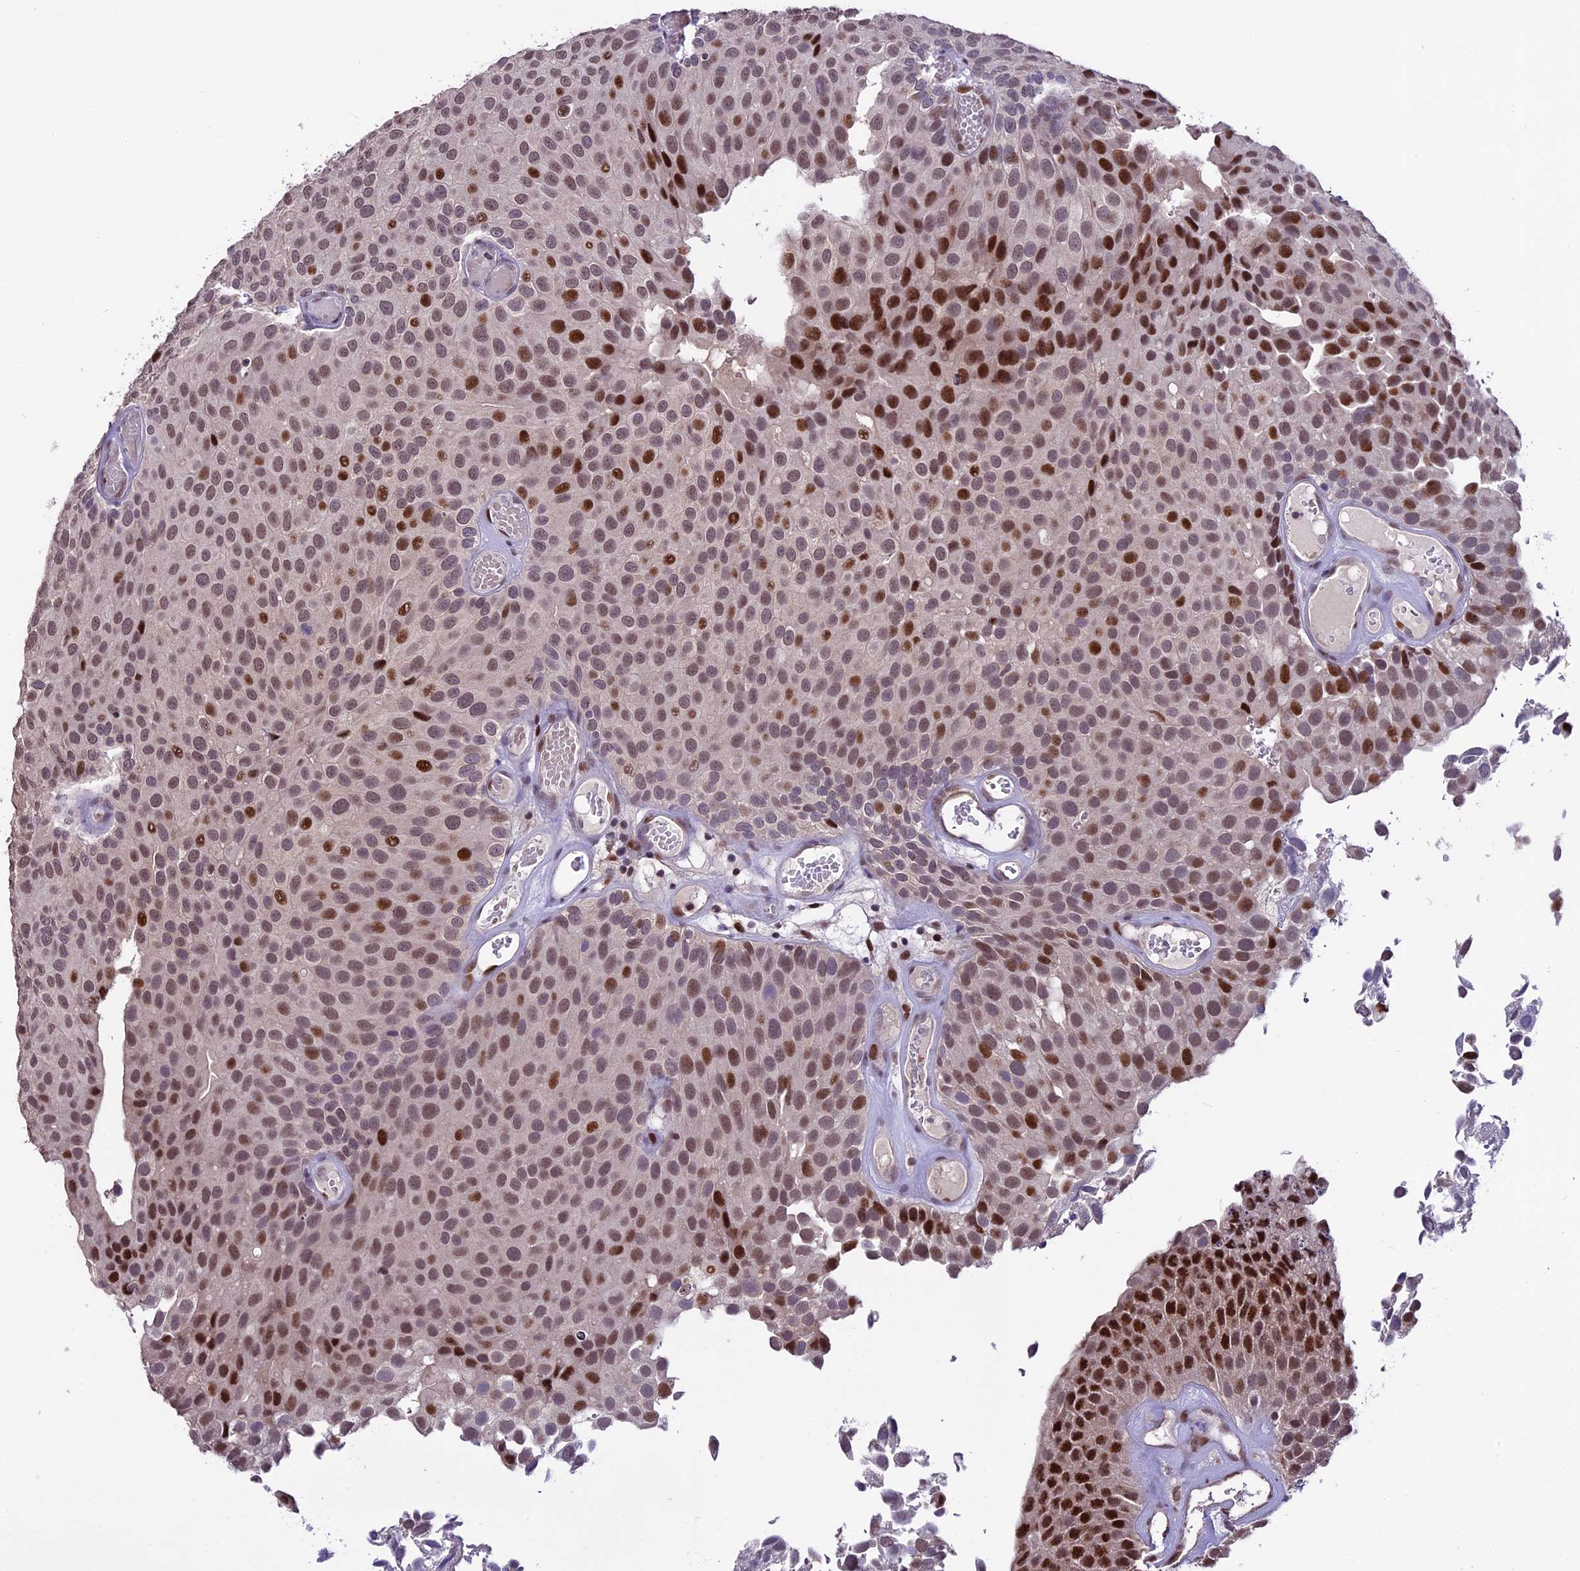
{"staining": {"intensity": "strong", "quantity": "25%-75%", "location": "nuclear"}, "tissue": "urothelial cancer", "cell_type": "Tumor cells", "image_type": "cancer", "snomed": [{"axis": "morphology", "description": "Urothelial carcinoma, Low grade"}, {"axis": "topography", "description": "Urinary bladder"}], "caption": "Urothelial cancer was stained to show a protein in brown. There is high levels of strong nuclear expression in approximately 25%-75% of tumor cells. Ihc stains the protein of interest in brown and the nuclei are stained blue.", "gene": "TCP11L2", "patient": {"sex": "male", "age": 89}}